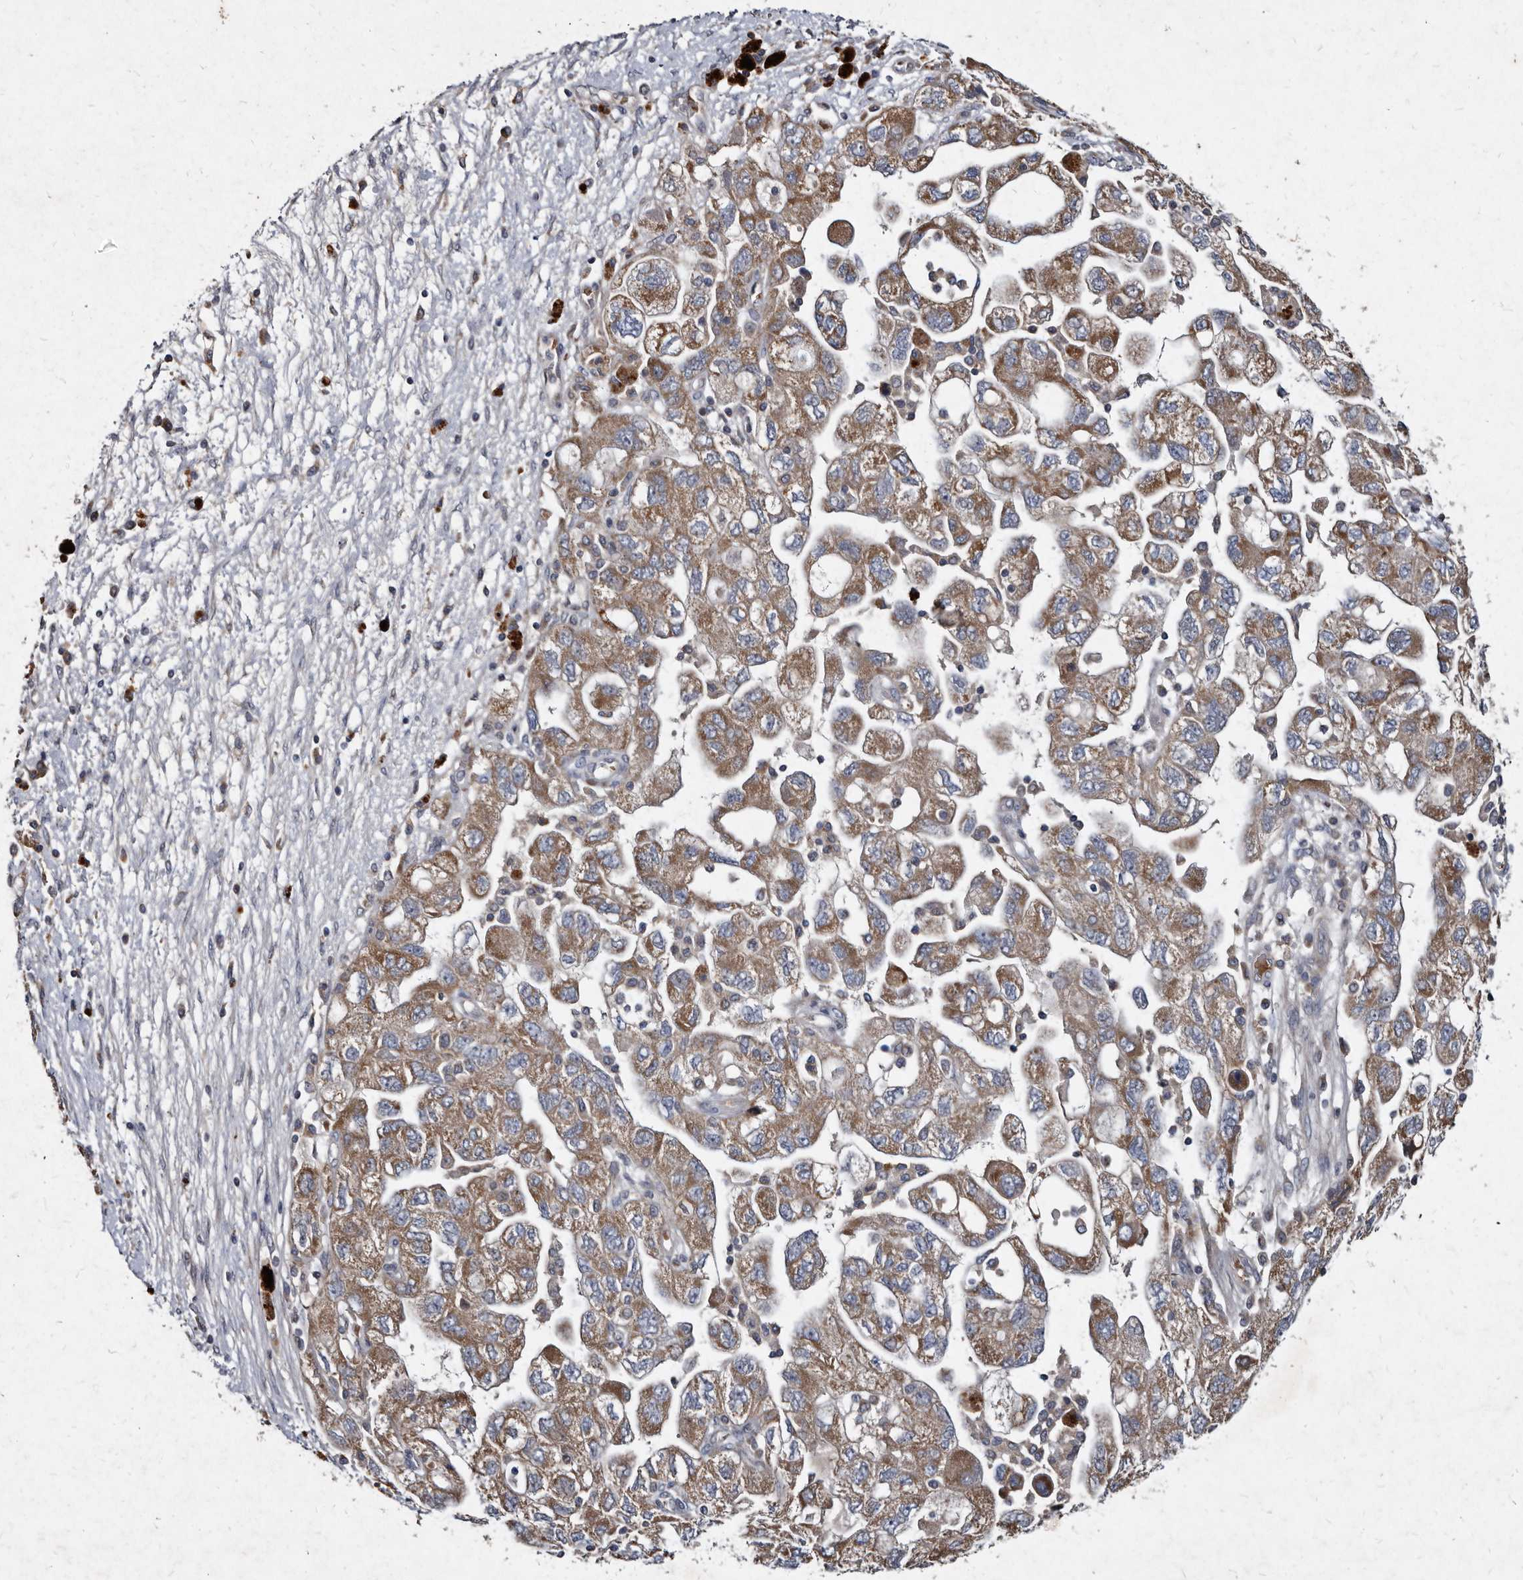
{"staining": {"intensity": "moderate", "quantity": ">75%", "location": "cytoplasmic/membranous"}, "tissue": "ovarian cancer", "cell_type": "Tumor cells", "image_type": "cancer", "snomed": [{"axis": "morphology", "description": "Carcinoma, NOS"}, {"axis": "morphology", "description": "Cystadenocarcinoma, serous, NOS"}, {"axis": "topography", "description": "Ovary"}], "caption": "Ovarian cancer (carcinoma) was stained to show a protein in brown. There is medium levels of moderate cytoplasmic/membranous staining in approximately >75% of tumor cells.", "gene": "YPEL3", "patient": {"sex": "female", "age": 69}}